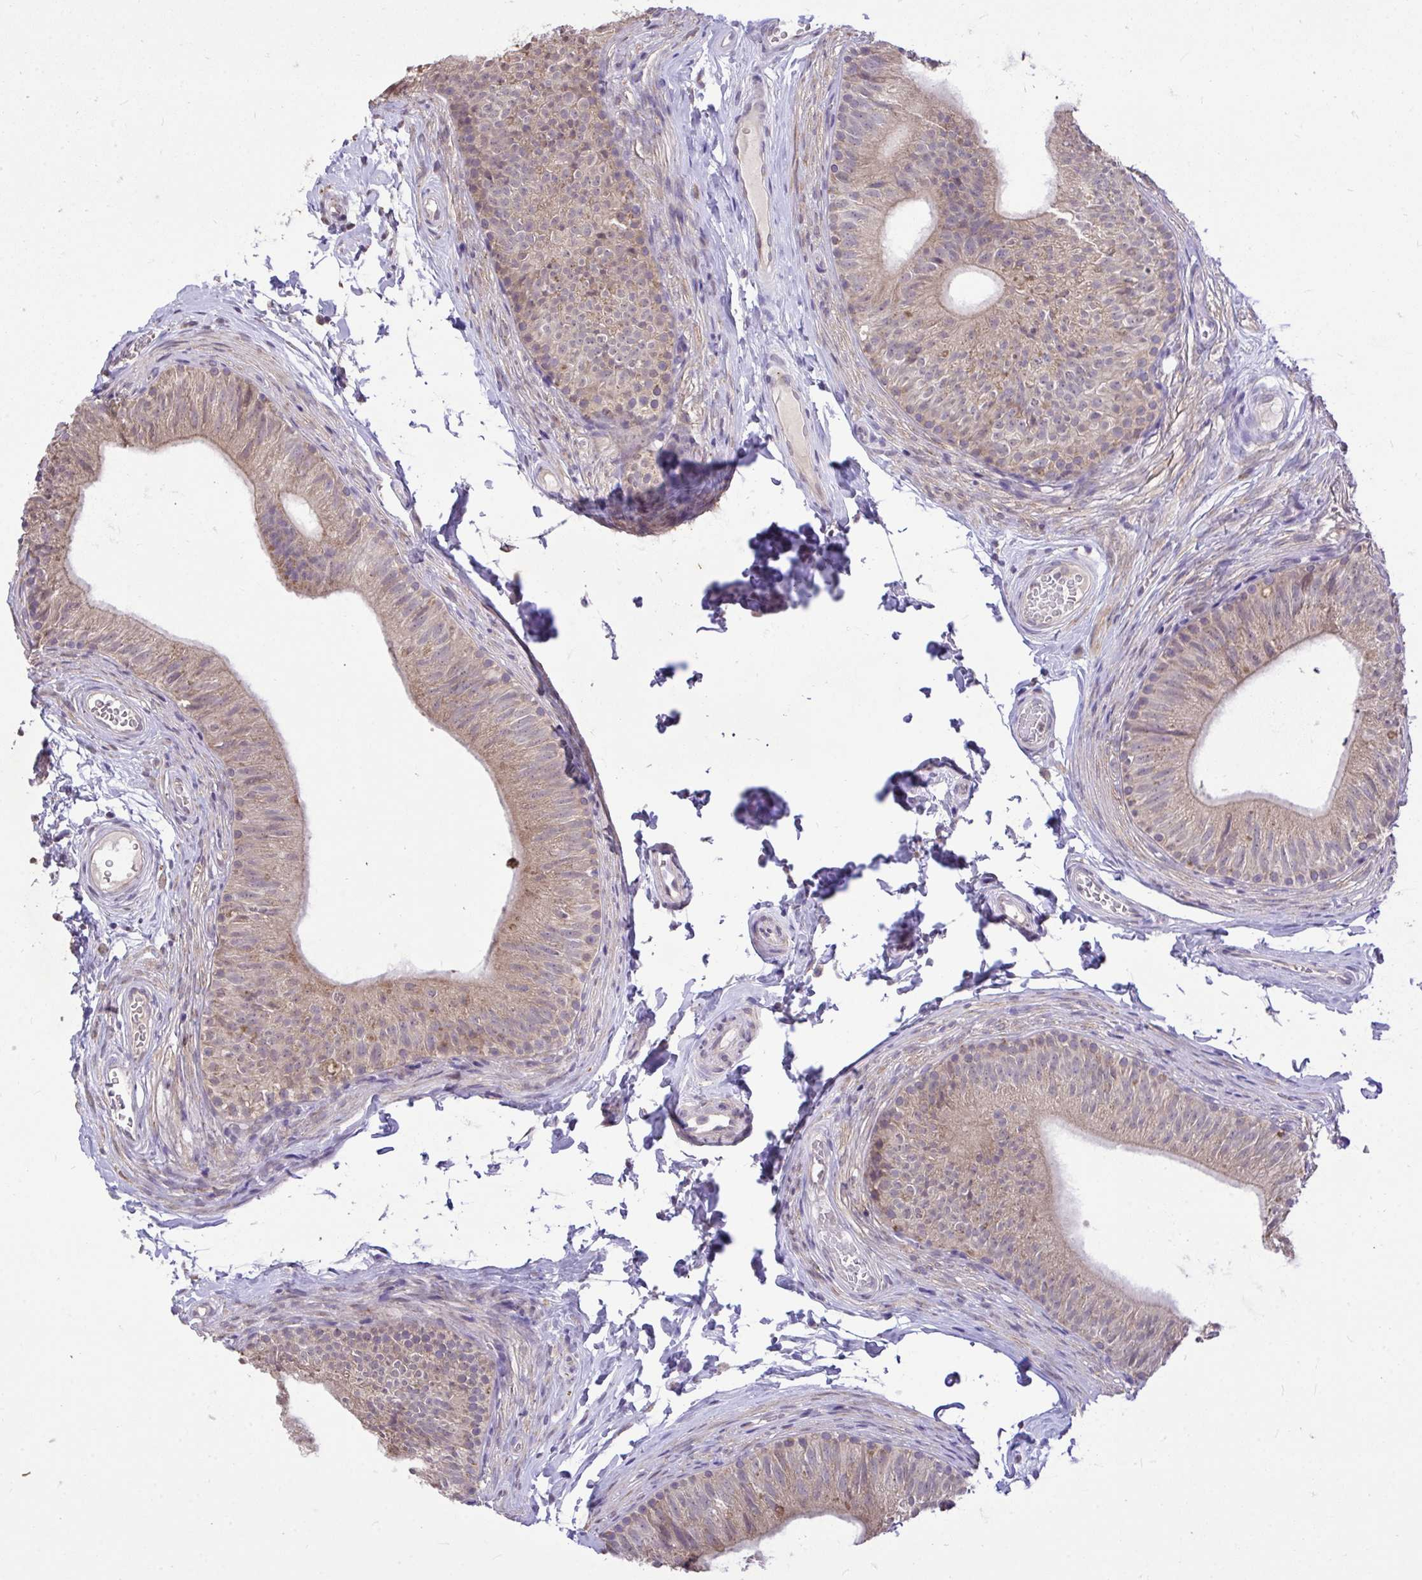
{"staining": {"intensity": "moderate", "quantity": ">75%", "location": "cytoplasmic/membranous"}, "tissue": "epididymis", "cell_type": "Glandular cells", "image_type": "normal", "snomed": [{"axis": "morphology", "description": "Normal tissue, NOS"}, {"axis": "topography", "description": "Epididymis, spermatic cord, NOS"}, {"axis": "topography", "description": "Epididymis"}, {"axis": "topography", "description": "Peripheral nerve tissue"}], "caption": "The photomicrograph shows staining of unremarkable epididymis, revealing moderate cytoplasmic/membranous protein positivity (brown color) within glandular cells.", "gene": "MPC2", "patient": {"sex": "male", "age": 29}}